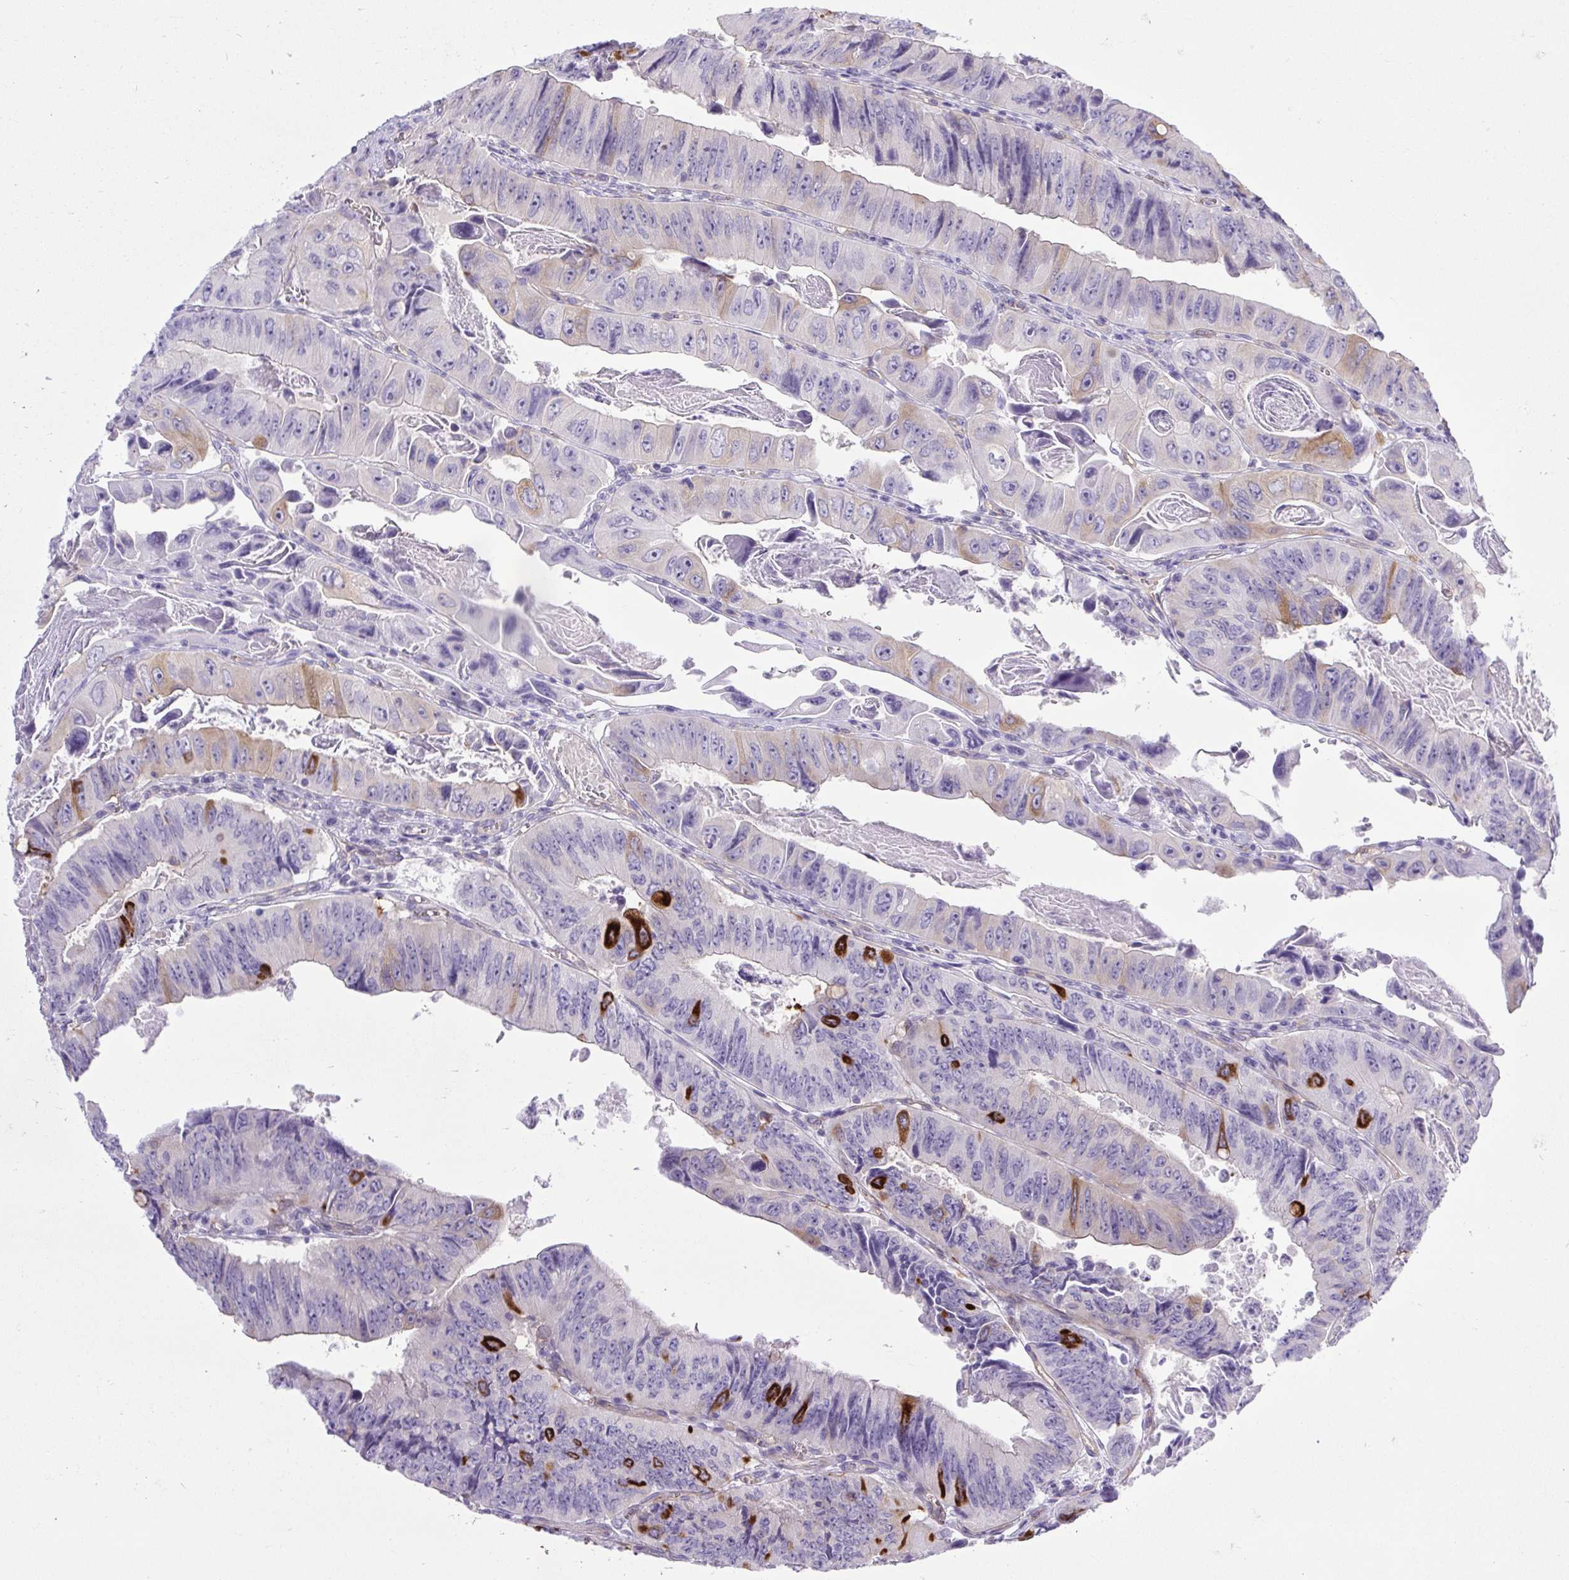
{"staining": {"intensity": "strong", "quantity": "<25%", "location": "cytoplasmic/membranous"}, "tissue": "colorectal cancer", "cell_type": "Tumor cells", "image_type": "cancer", "snomed": [{"axis": "morphology", "description": "Adenocarcinoma, NOS"}, {"axis": "topography", "description": "Colon"}], "caption": "A high-resolution image shows immunohistochemistry staining of colorectal adenocarcinoma, which exhibits strong cytoplasmic/membranous positivity in approximately <25% of tumor cells. The staining was performed using DAB to visualize the protein expression in brown, while the nuclei were stained in blue with hematoxylin (Magnification: 20x).", "gene": "BCAS1", "patient": {"sex": "female", "age": 84}}